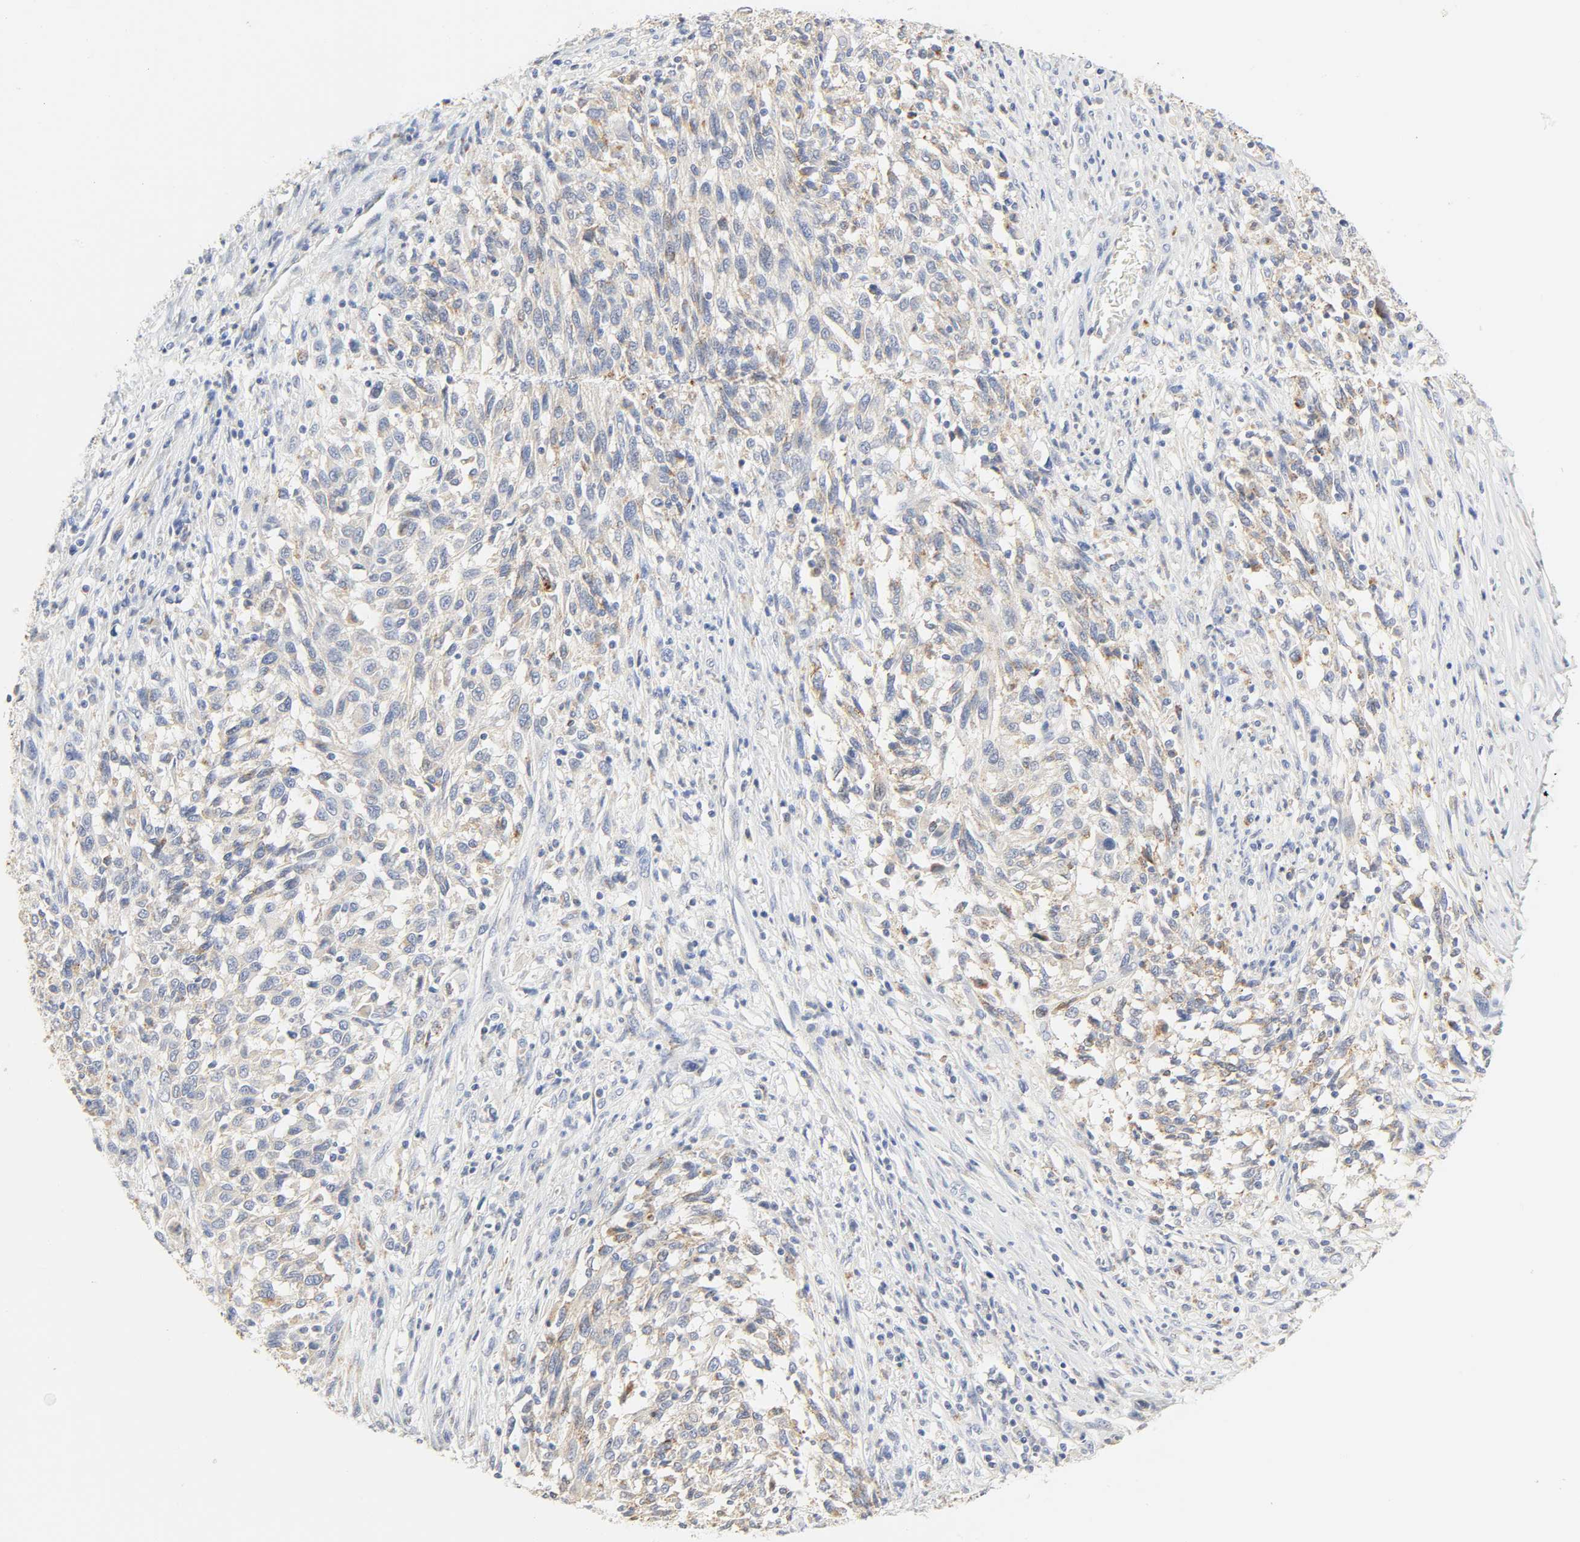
{"staining": {"intensity": "weak", "quantity": "25%-75%", "location": "cytoplasmic/membranous"}, "tissue": "melanoma", "cell_type": "Tumor cells", "image_type": "cancer", "snomed": [{"axis": "morphology", "description": "Malignant melanoma, Metastatic site"}, {"axis": "topography", "description": "Lymph node"}], "caption": "The immunohistochemical stain labels weak cytoplasmic/membranous staining in tumor cells of malignant melanoma (metastatic site) tissue.", "gene": "CAMK2A", "patient": {"sex": "male", "age": 61}}